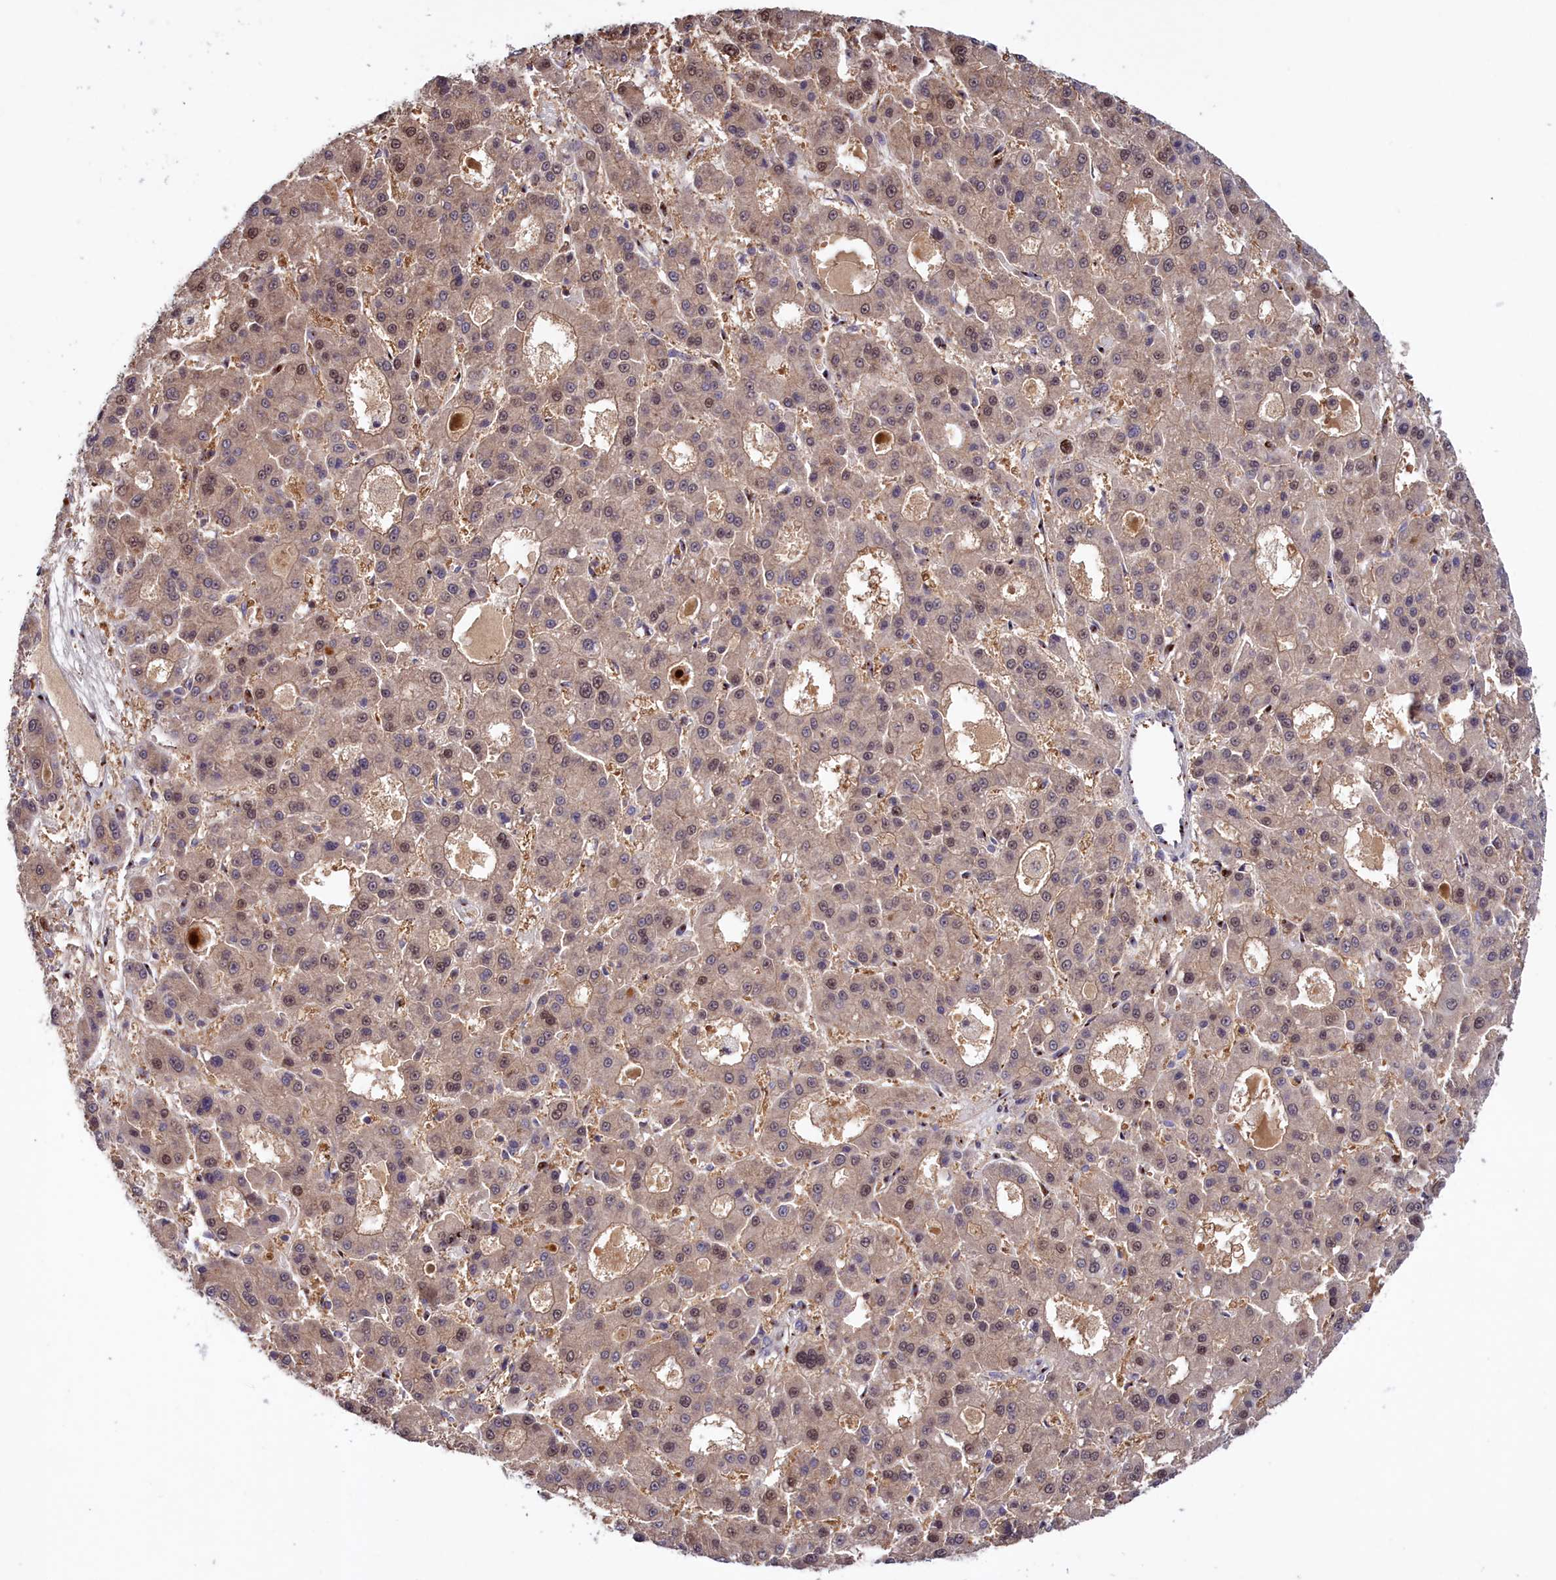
{"staining": {"intensity": "moderate", "quantity": "<25%", "location": "nuclear"}, "tissue": "liver cancer", "cell_type": "Tumor cells", "image_type": "cancer", "snomed": [{"axis": "morphology", "description": "Carcinoma, Hepatocellular, NOS"}, {"axis": "topography", "description": "Liver"}], "caption": "Human liver cancer stained for a protein (brown) exhibits moderate nuclear positive positivity in about <25% of tumor cells.", "gene": "NEURL4", "patient": {"sex": "male", "age": 70}}